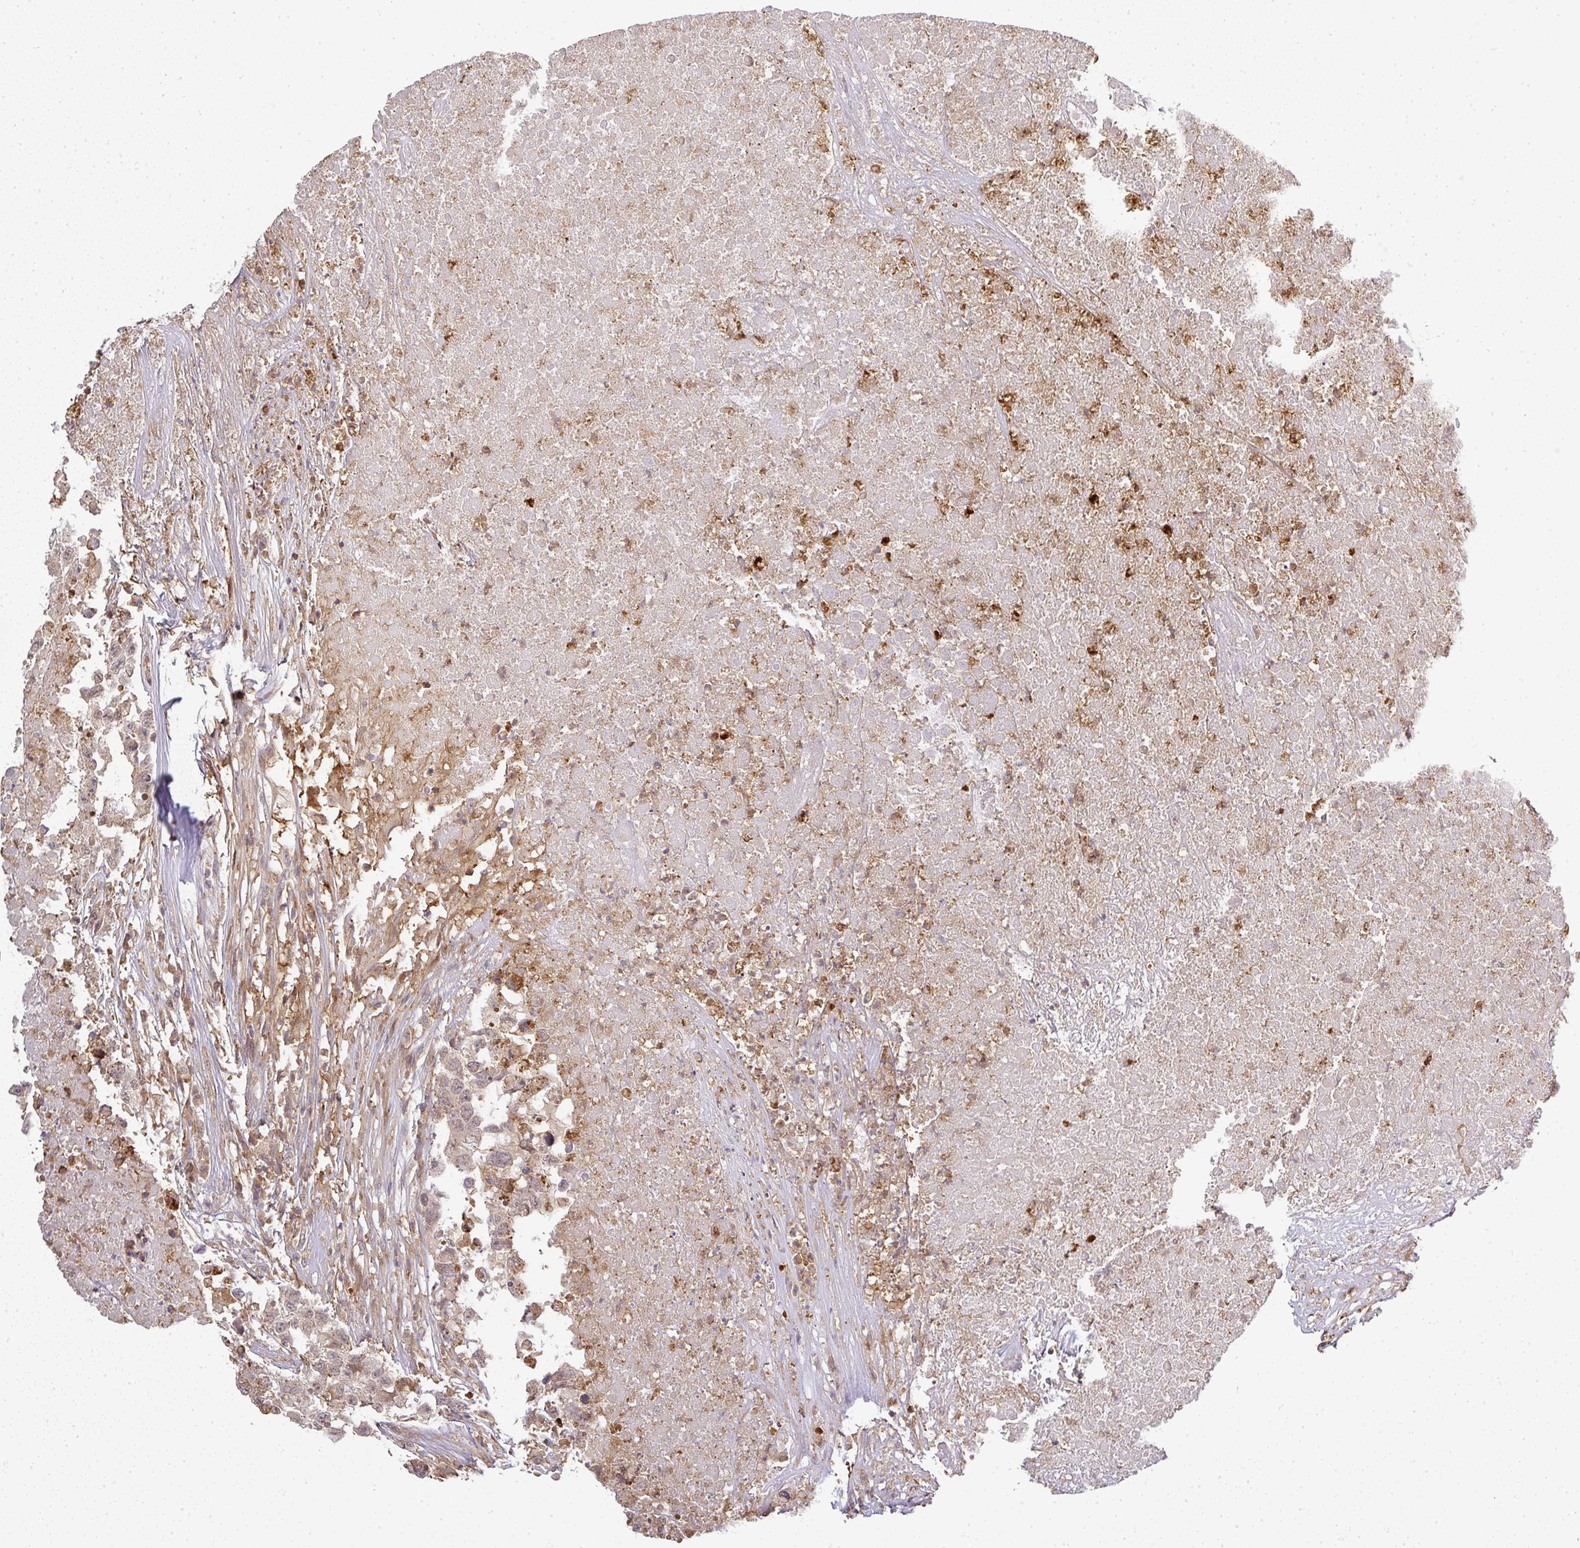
{"staining": {"intensity": "weak", "quantity": "<25%", "location": "nuclear"}, "tissue": "testis cancer", "cell_type": "Tumor cells", "image_type": "cancer", "snomed": [{"axis": "morphology", "description": "Carcinoma, Embryonal, NOS"}, {"axis": "topography", "description": "Testis"}], "caption": "IHC of human embryonal carcinoma (testis) displays no staining in tumor cells.", "gene": "FAM153A", "patient": {"sex": "male", "age": 83}}